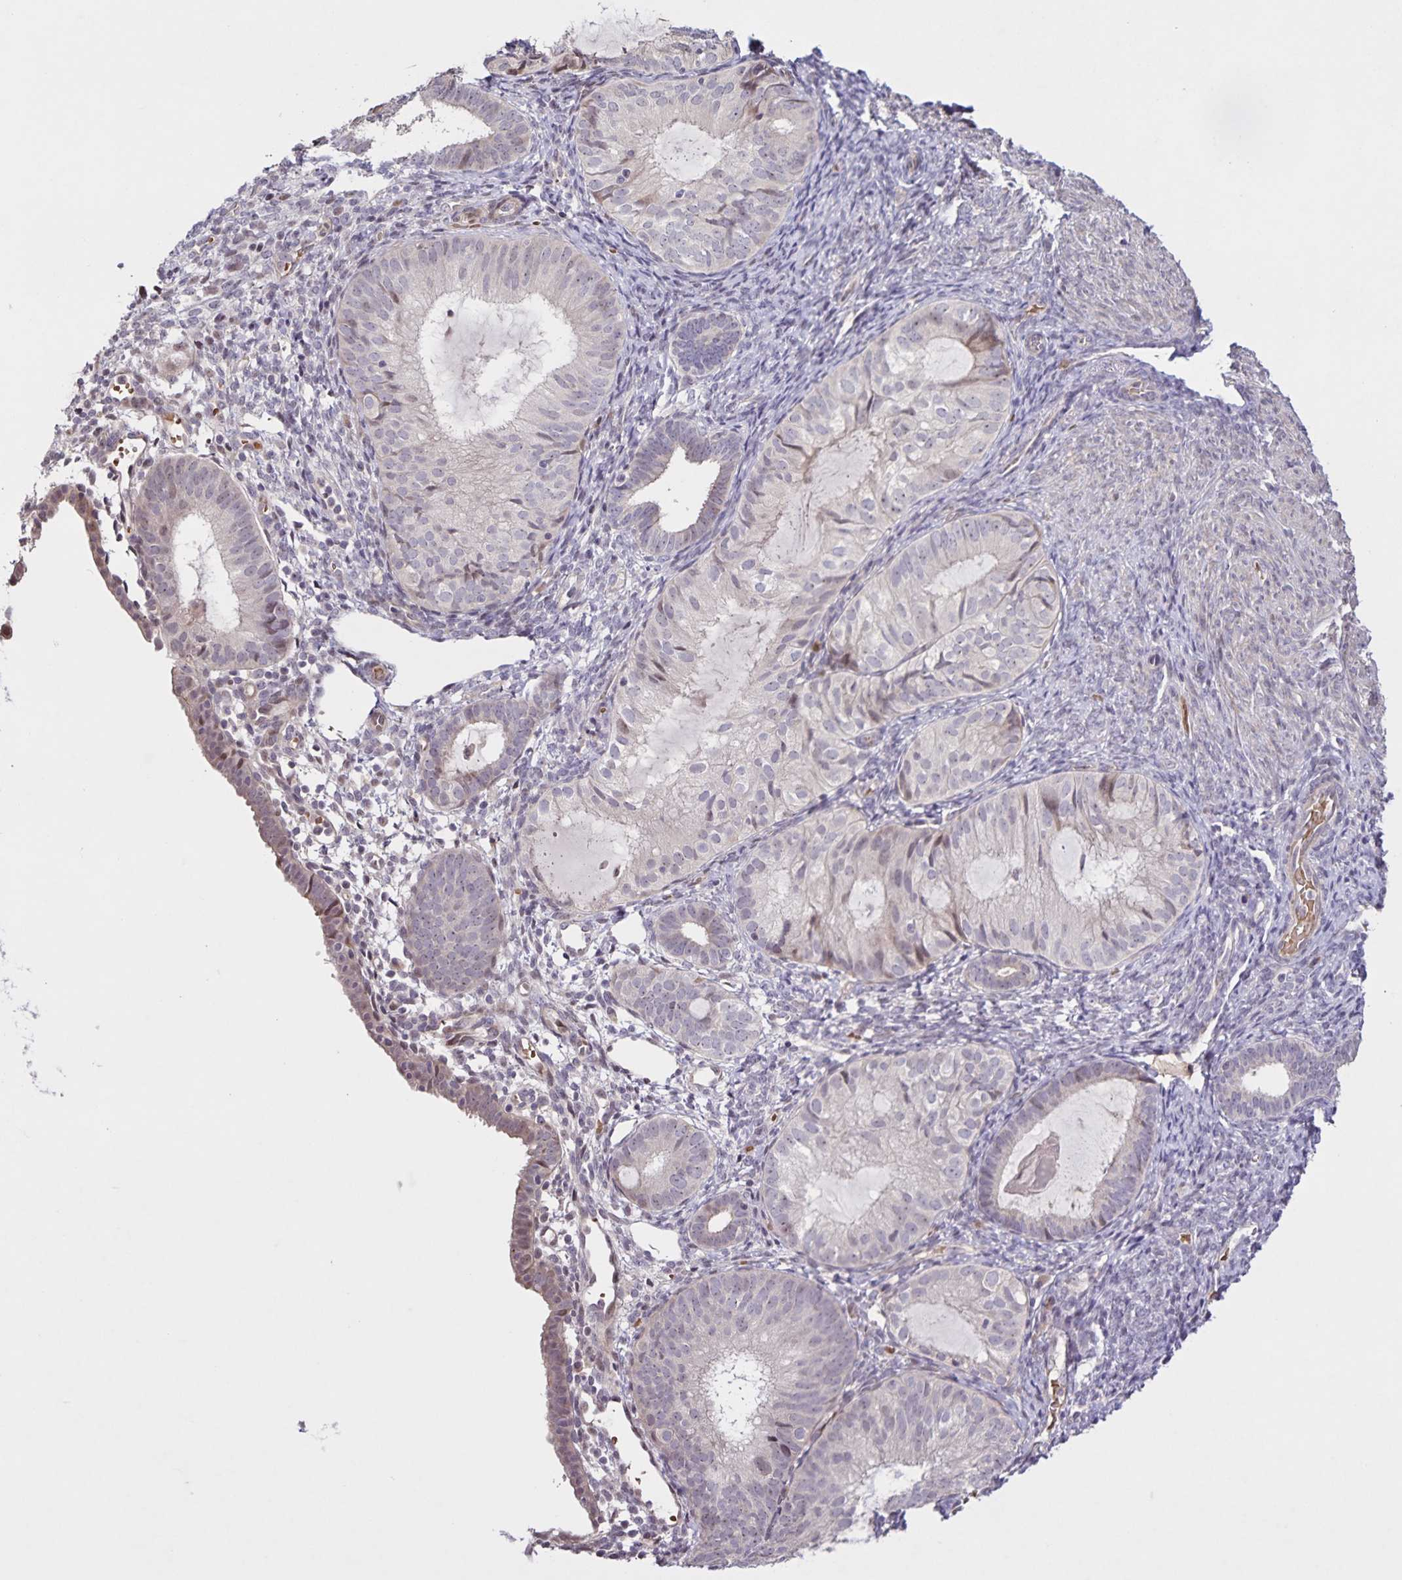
{"staining": {"intensity": "negative", "quantity": "none", "location": "none"}, "tissue": "endometrial cancer", "cell_type": "Tumor cells", "image_type": "cancer", "snomed": [{"axis": "morphology", "description": "Normal tissue, NOS"}, {"axis": "morphology", "description": "Adenocarcinoma, NOS"}, {"axis": "topography", "description": "Smooth muscle"}, {"axis": "topography", "description": "Endometrium"}, {"axis": "topography", "description": "Myometrium, NOS"}], "caption": "Endometrial adenocarcinoma was stained to show a protein in brown. There is no significant staining in tumor cells.", "gene": "GDF2", "patient": {"sex": "female", "age": 81}}